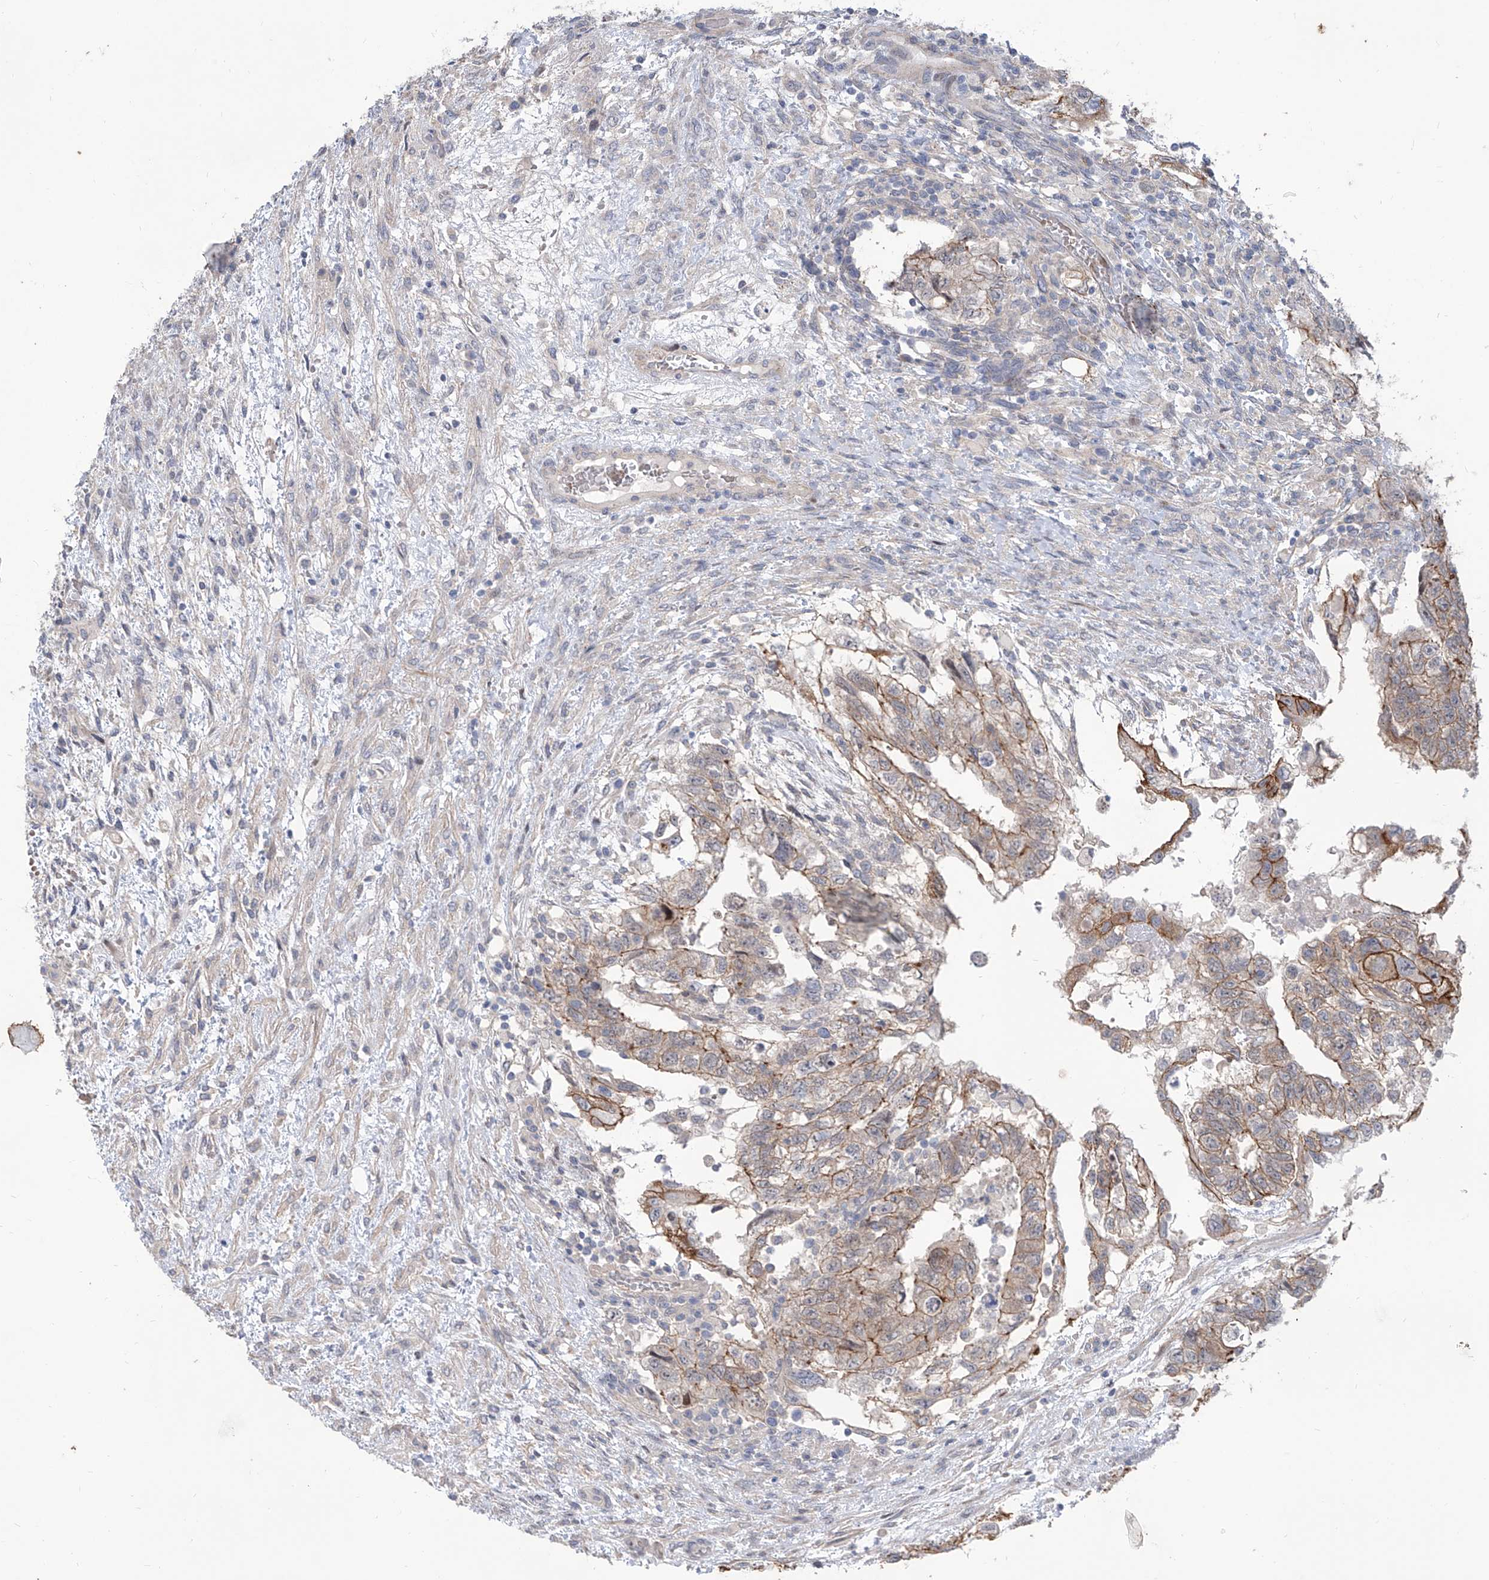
{"staining": {"intensity": "moderate", "quantity": "25%-75%", "location": "cytoplasmic/membranous"}, "tissue": "testis cancer", "cell_type": "Tumor cells", "image_type": "cancer", "snomed": [{"axis": "morphology", "description": "Carcinoma, Embryonal, NOS"}, {"axis": "topography", "description": "Testis"}], "caption": "Embryonal carcinoma (testis) tissue displays moderate cytoplasmic/membranous expression in about 25%-75% of tumor cells", "gene": "LRRC1", "patient": {"sex": "male", "age": 36}}